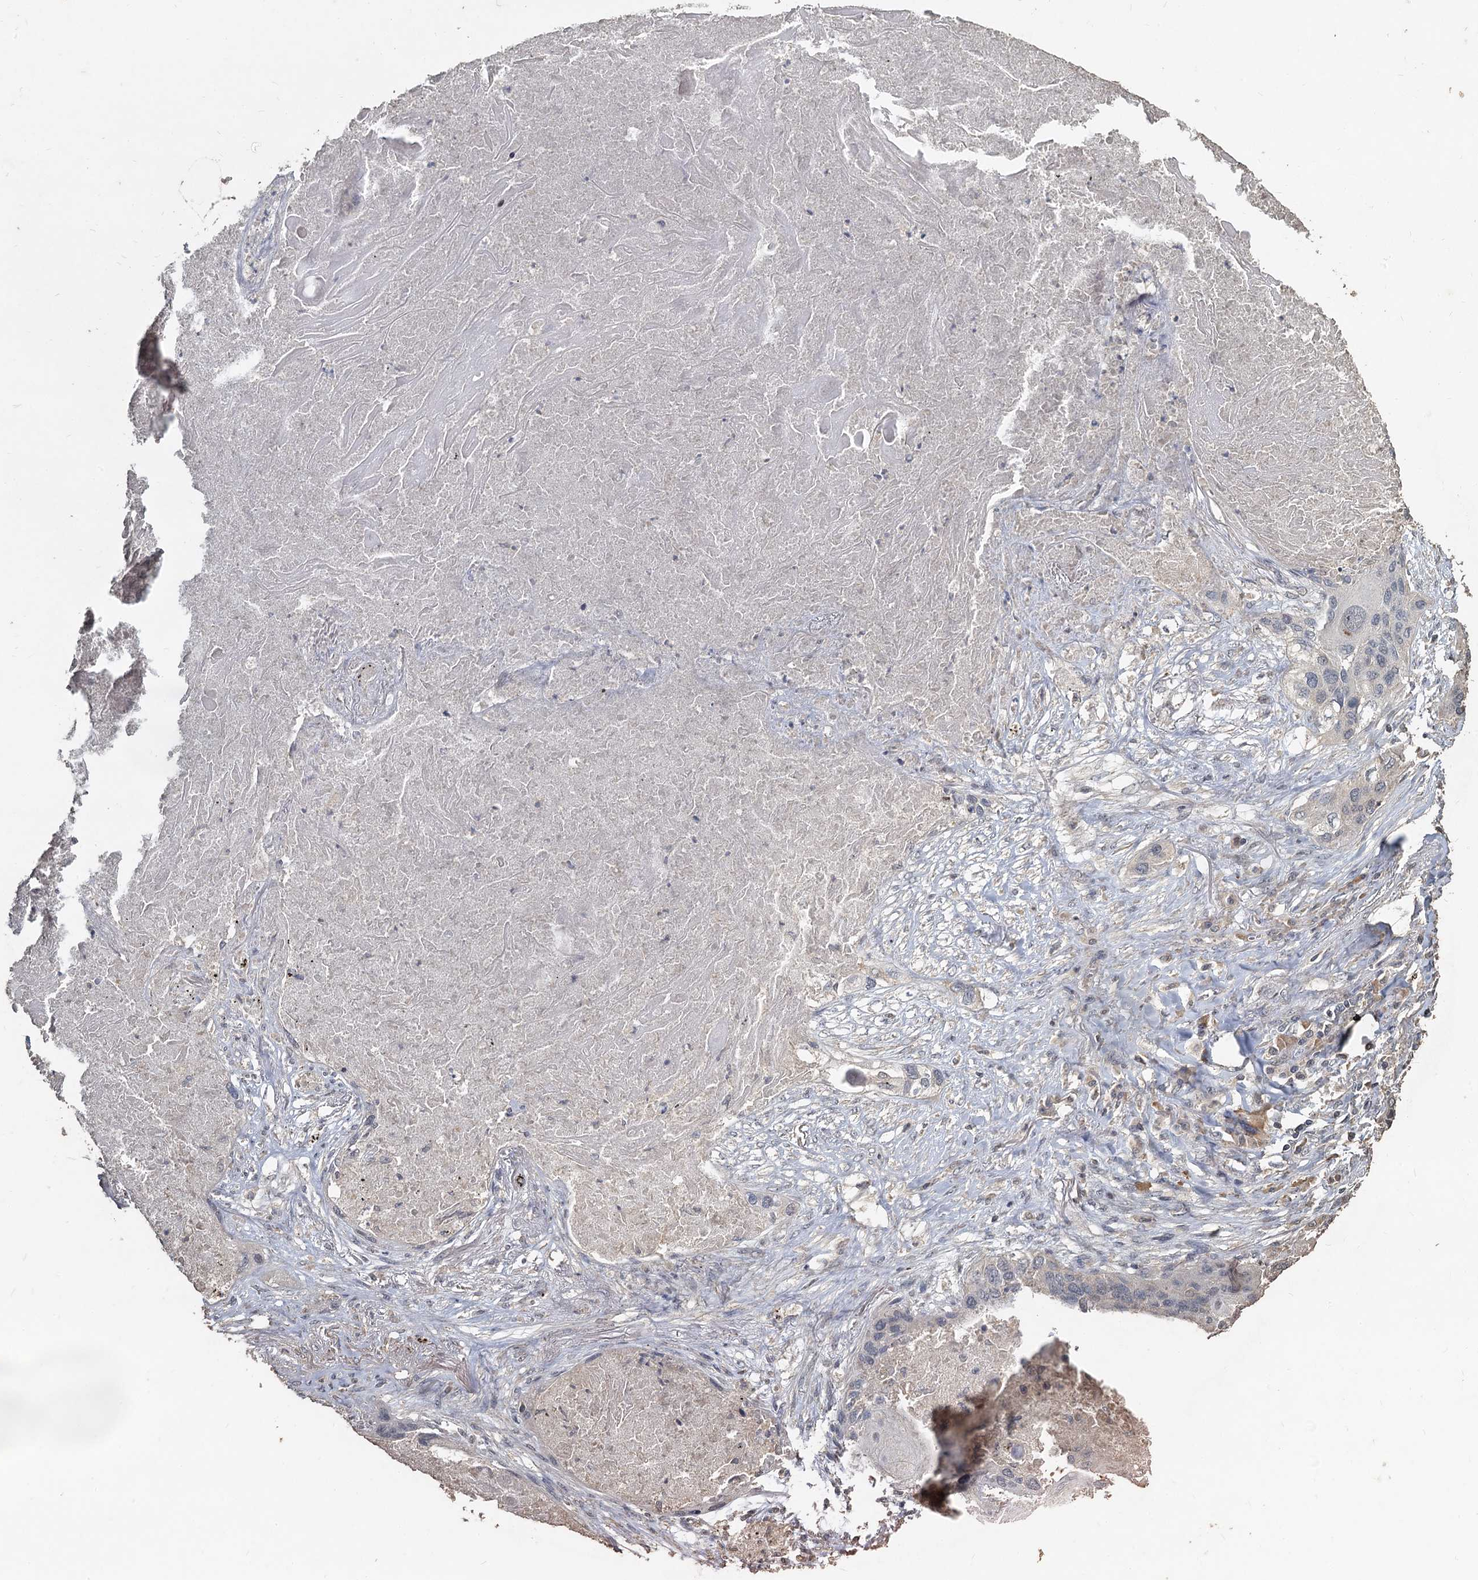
{"staining": {"intensity": "negative", "quantity": "none", "location": "none"}, "tissue": "lung cancer", "cell_type": "Tumor cells", "image_type": "cancer", "snomed": [{"axis": "morphology", "description": "Squamous cell carcinoma, NOS"}, {"axis": "topography", "description": "Lung"}], "caption": "Squamous cell carcinoma (lung) was stained to show a protein in brown. There is no significant expression in tumor cells.", "gene": "CCDC61", "patient": {"sex": "female", "age": 63}}